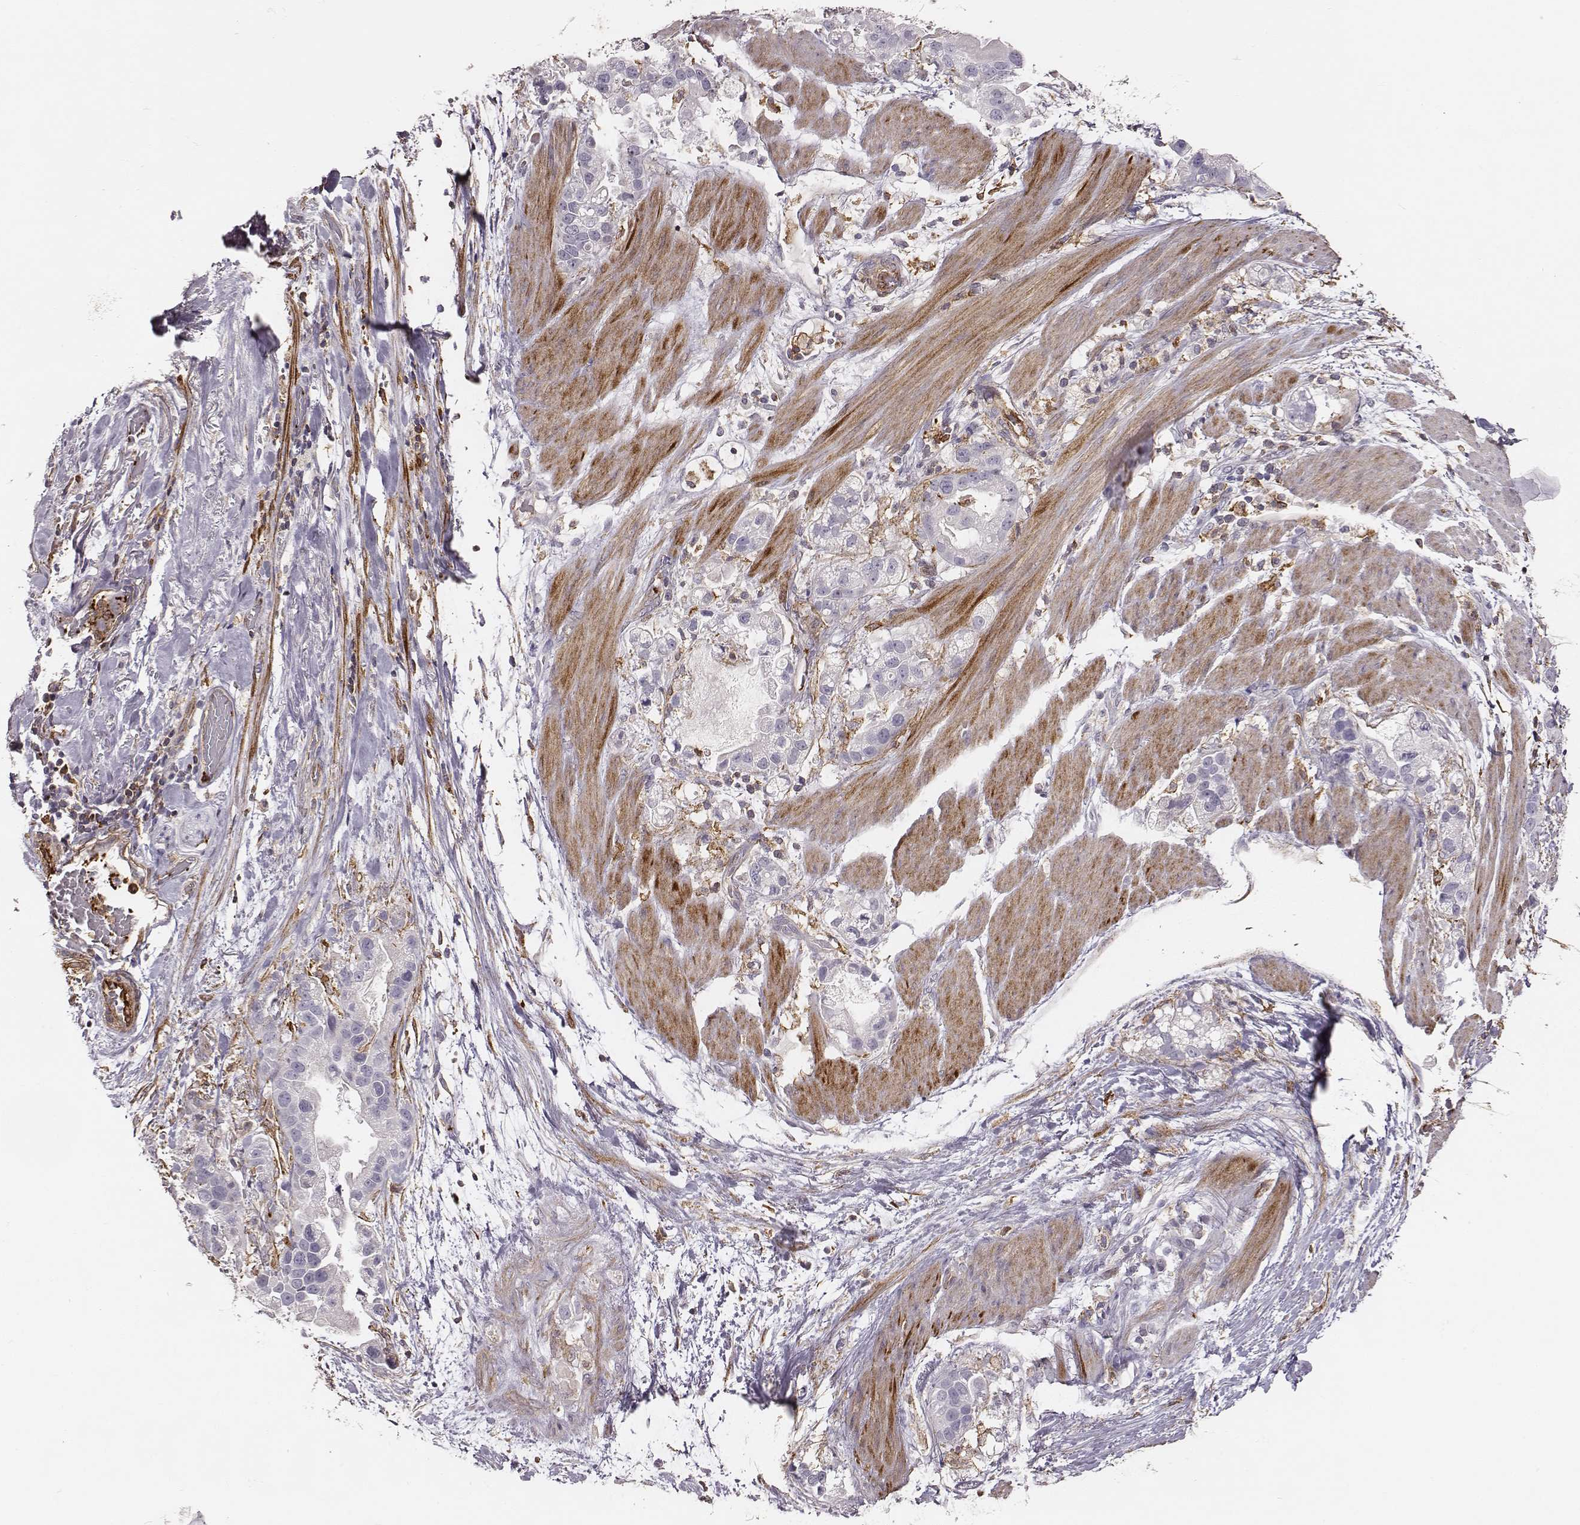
{"staining": {"intensity": "negative", "quantity": "none", "location": "none"}, "tissue": "stomach cancer", "cell_type": "Tumor cells", "image_type": "cancer", "snomed": [{"axis": "morphology", "description": "Adenocarcinoma, NOS"}, {"axis": "topography", "description": "Stomach"}], "caption": "Tumor cells show no significant expression in adenocarcinoma (stomach).", "gene": "ZYX", "patient": {"sex": "male", "age": 59}}